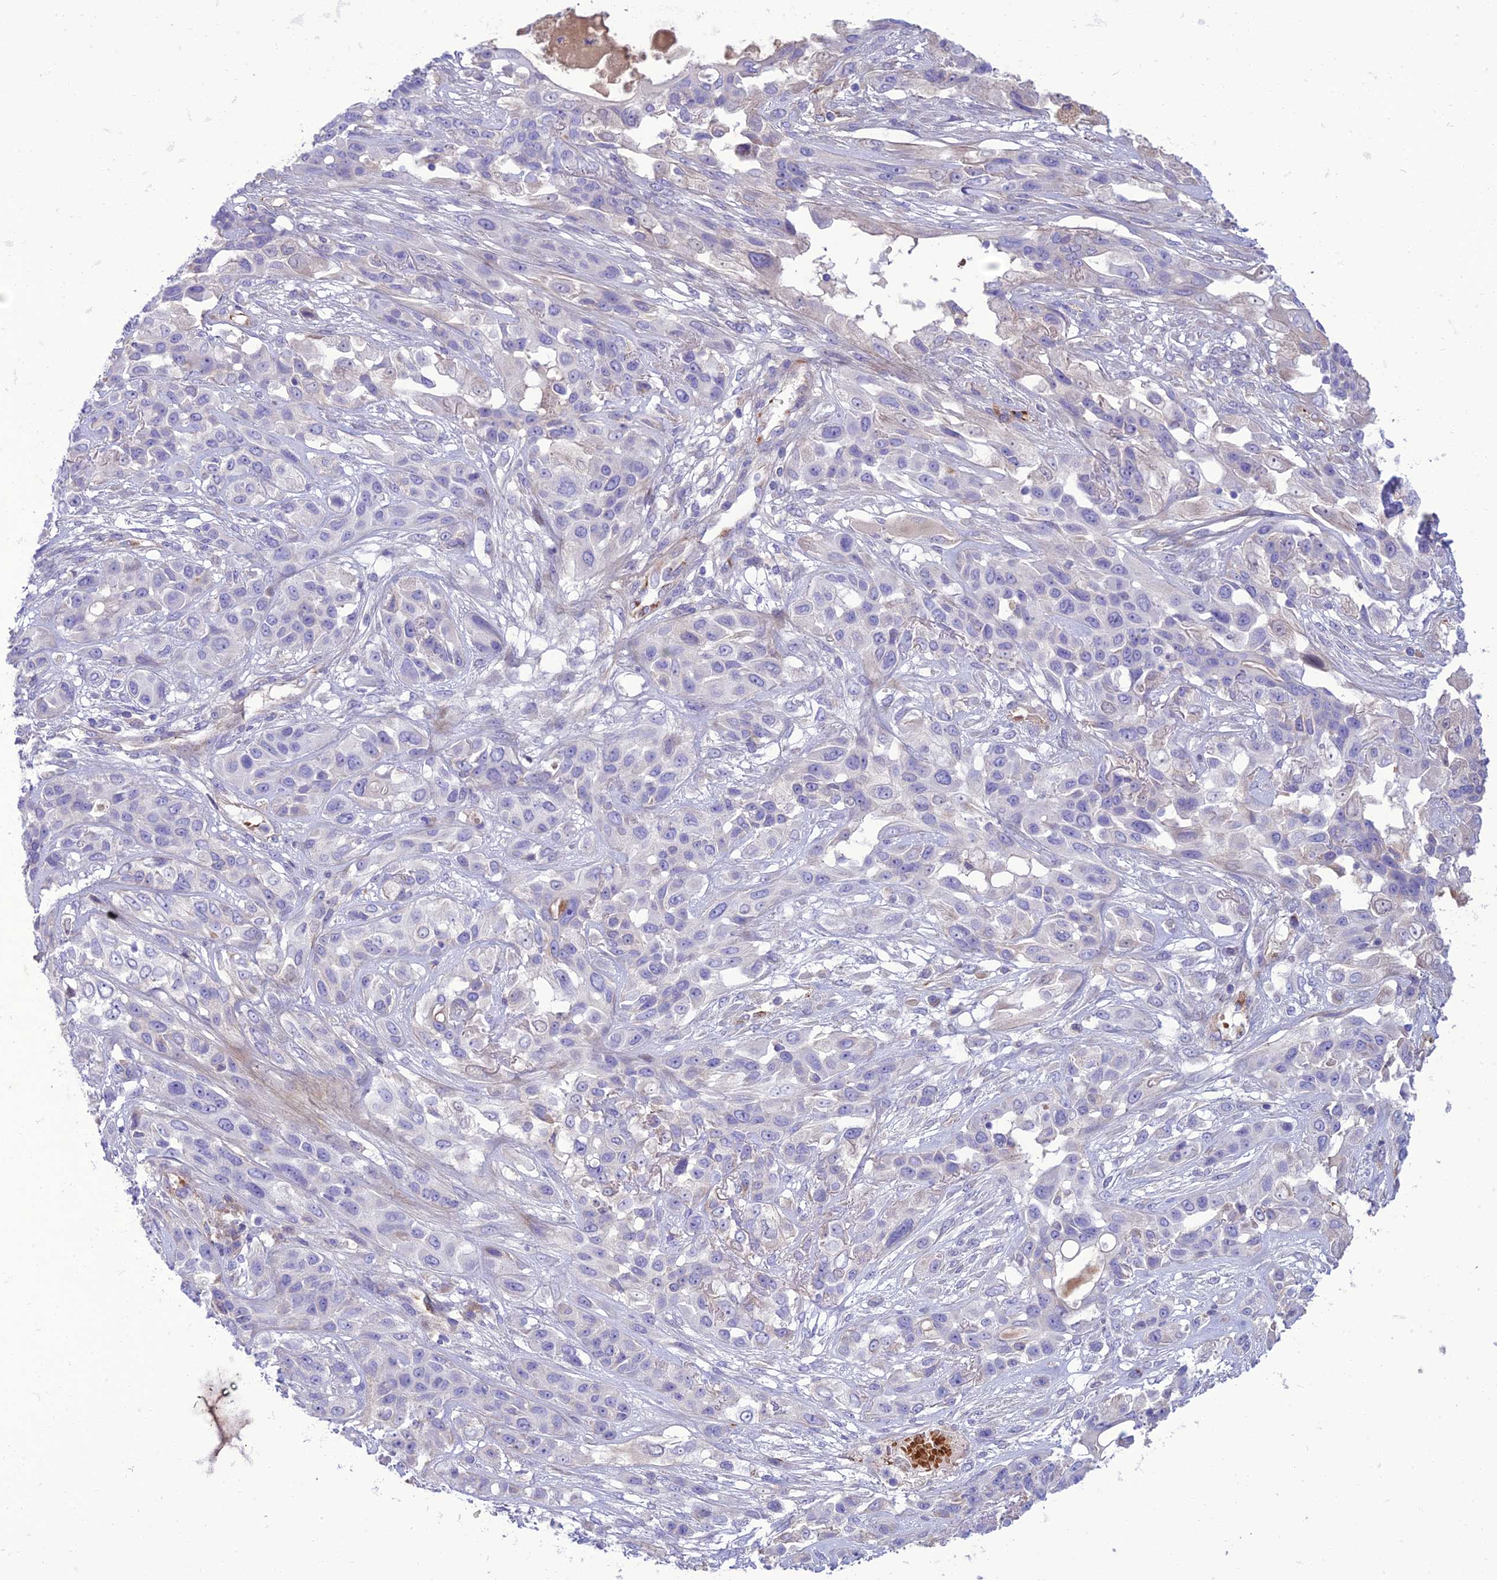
{"staining": {"intensity": "negative", "quantity": "none", "location": "none"}, "tissue": "lung cancer", "cell_type": "Tumor cells", "image_type": "cancer", "snomed": [{"axis": "morphology", "description": "Squamous cell carcinoma, NOS"}, {"axis": "topography", "description": "Lung"}], "caption": "High power microscopy image of an immunohistochemistry (IHC) photomicrograph of lung cancer, revealing no significant expression in tumor cells. (DAB immunohistochemistry, high magnification).", "gene": "SEL1L3", "patient": {"sex": "female", "age": 70}}